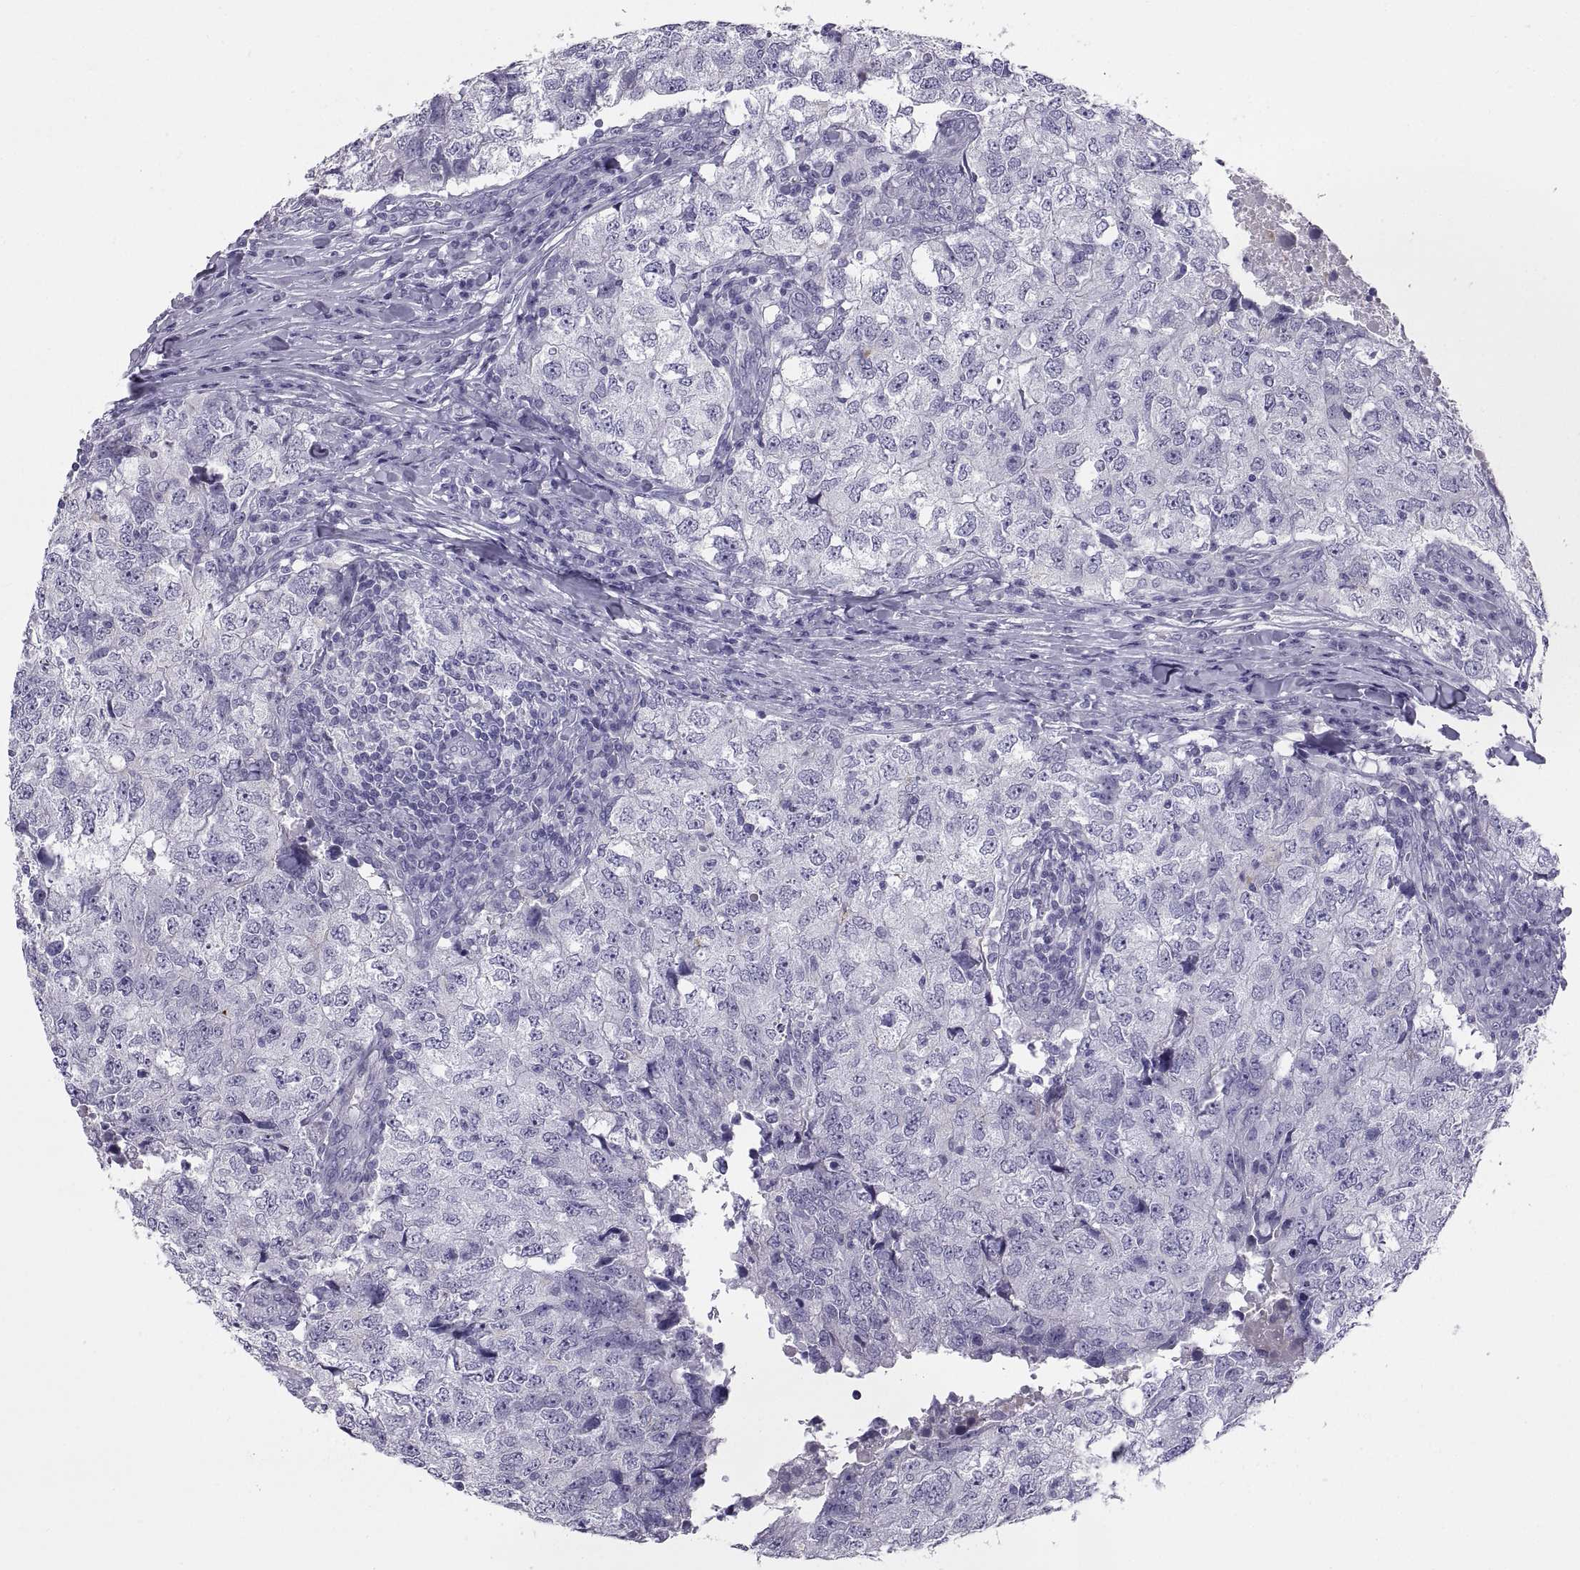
{"staining": {"intensity": "negative", "quantity": "none", "location": "none"}, "tissue": "breast cancer", "cell_type": "Tumor cells", "image_type": "cancer", "snomed": [{"axis": "morphology", "description": "Duct carcinoma"}, {"axis": "topography", "description": "Breast"}], "caption": "Breast infiltrating ductal carcinoma was stained to show a protein in brown. There is no significant positivity in tumor cells.", "gene": "RGS20", "patient": {"sex": "female", "age": 30}}